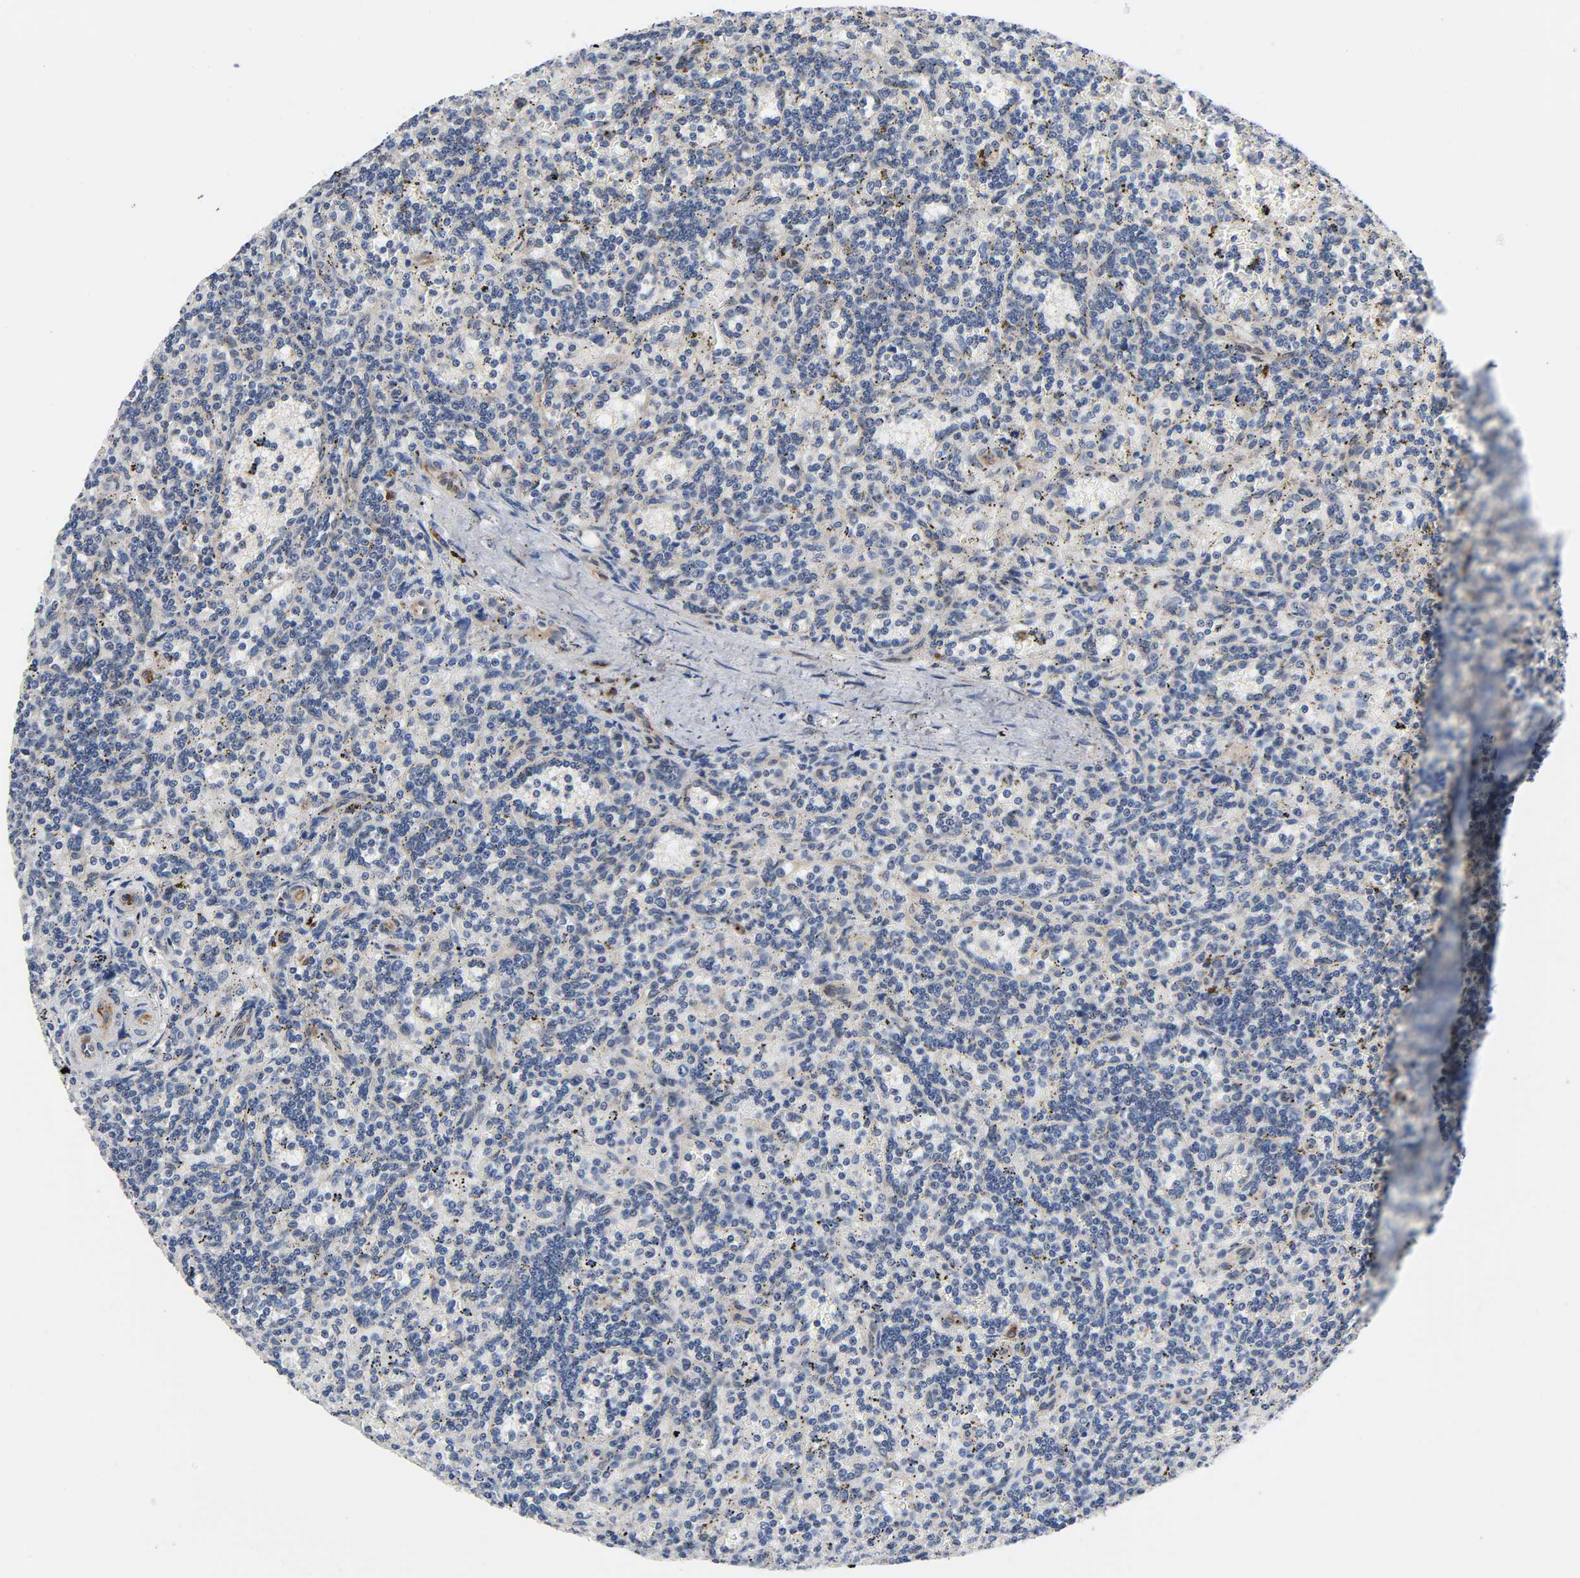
{"staining": {"intensity": "negative", "quantity": "none", "location": "none"}, "tissue": "lymphoma", "cell_type": "Tumor cells", "image_type": "cancer", "snomed": [{"axis": "morphology", "description": "Malignant lymphoma, non-Hodgkin's type, Low grade"}, {"axis": "topography", "description": "Spleen"}], "caption": "Human low-grade malignant lymphoma, non-Hodgkin's type stained for a protein using immunohistochemistry (IHC) demonstrates no staining in tumor cells.", "gene": "ASB6", "patient": {"sex": "male", "age": 73}}